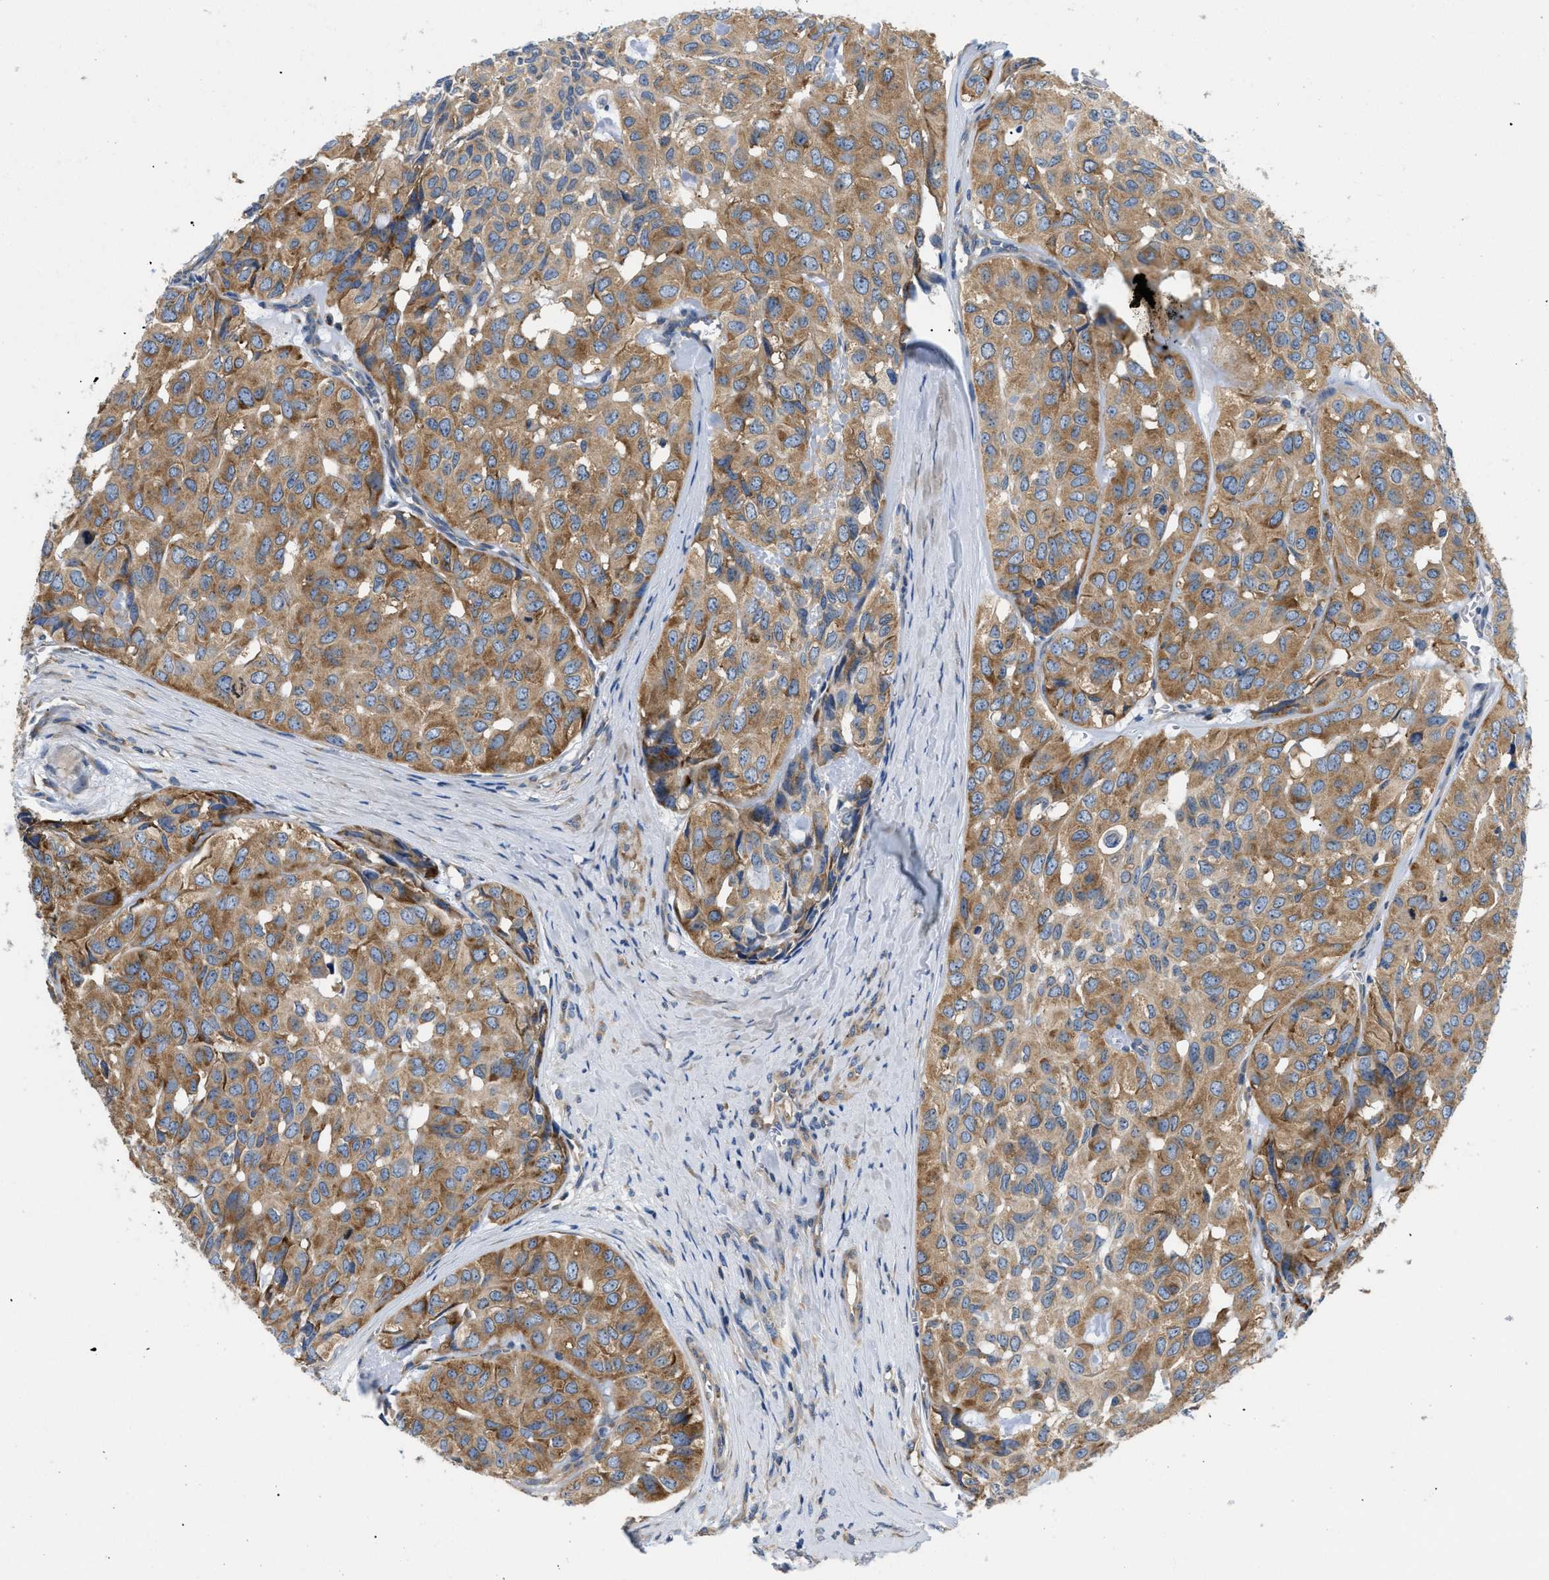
{"staining": {"intensity": "moderate", "quantity": ">75%", "location": "cytoplasmic/membranous"}, "tissue": "head and neck cancer", "cell_type": "Tumor cells", "image_type": "cancer", "snomed": [{"axis": "morphology", "description": "Adenocarcinoma, NOS"}, {"axis": "topography", "description": "Salivary gland, NOS"}, {"axis": "topography", "description": "Head-Neck"}], "caption": "Immunohistochemical staining of human head and neck cancer (adenocarcinoma) exhibits medium levels of moderate cytoplasmic/membranous positivity in about >75% of tumor cells. (Brightfield microscopy of DAB IHC at high magnification).", "gene": "ABCF1", "patient": {"sex": "female", "age": 76}}